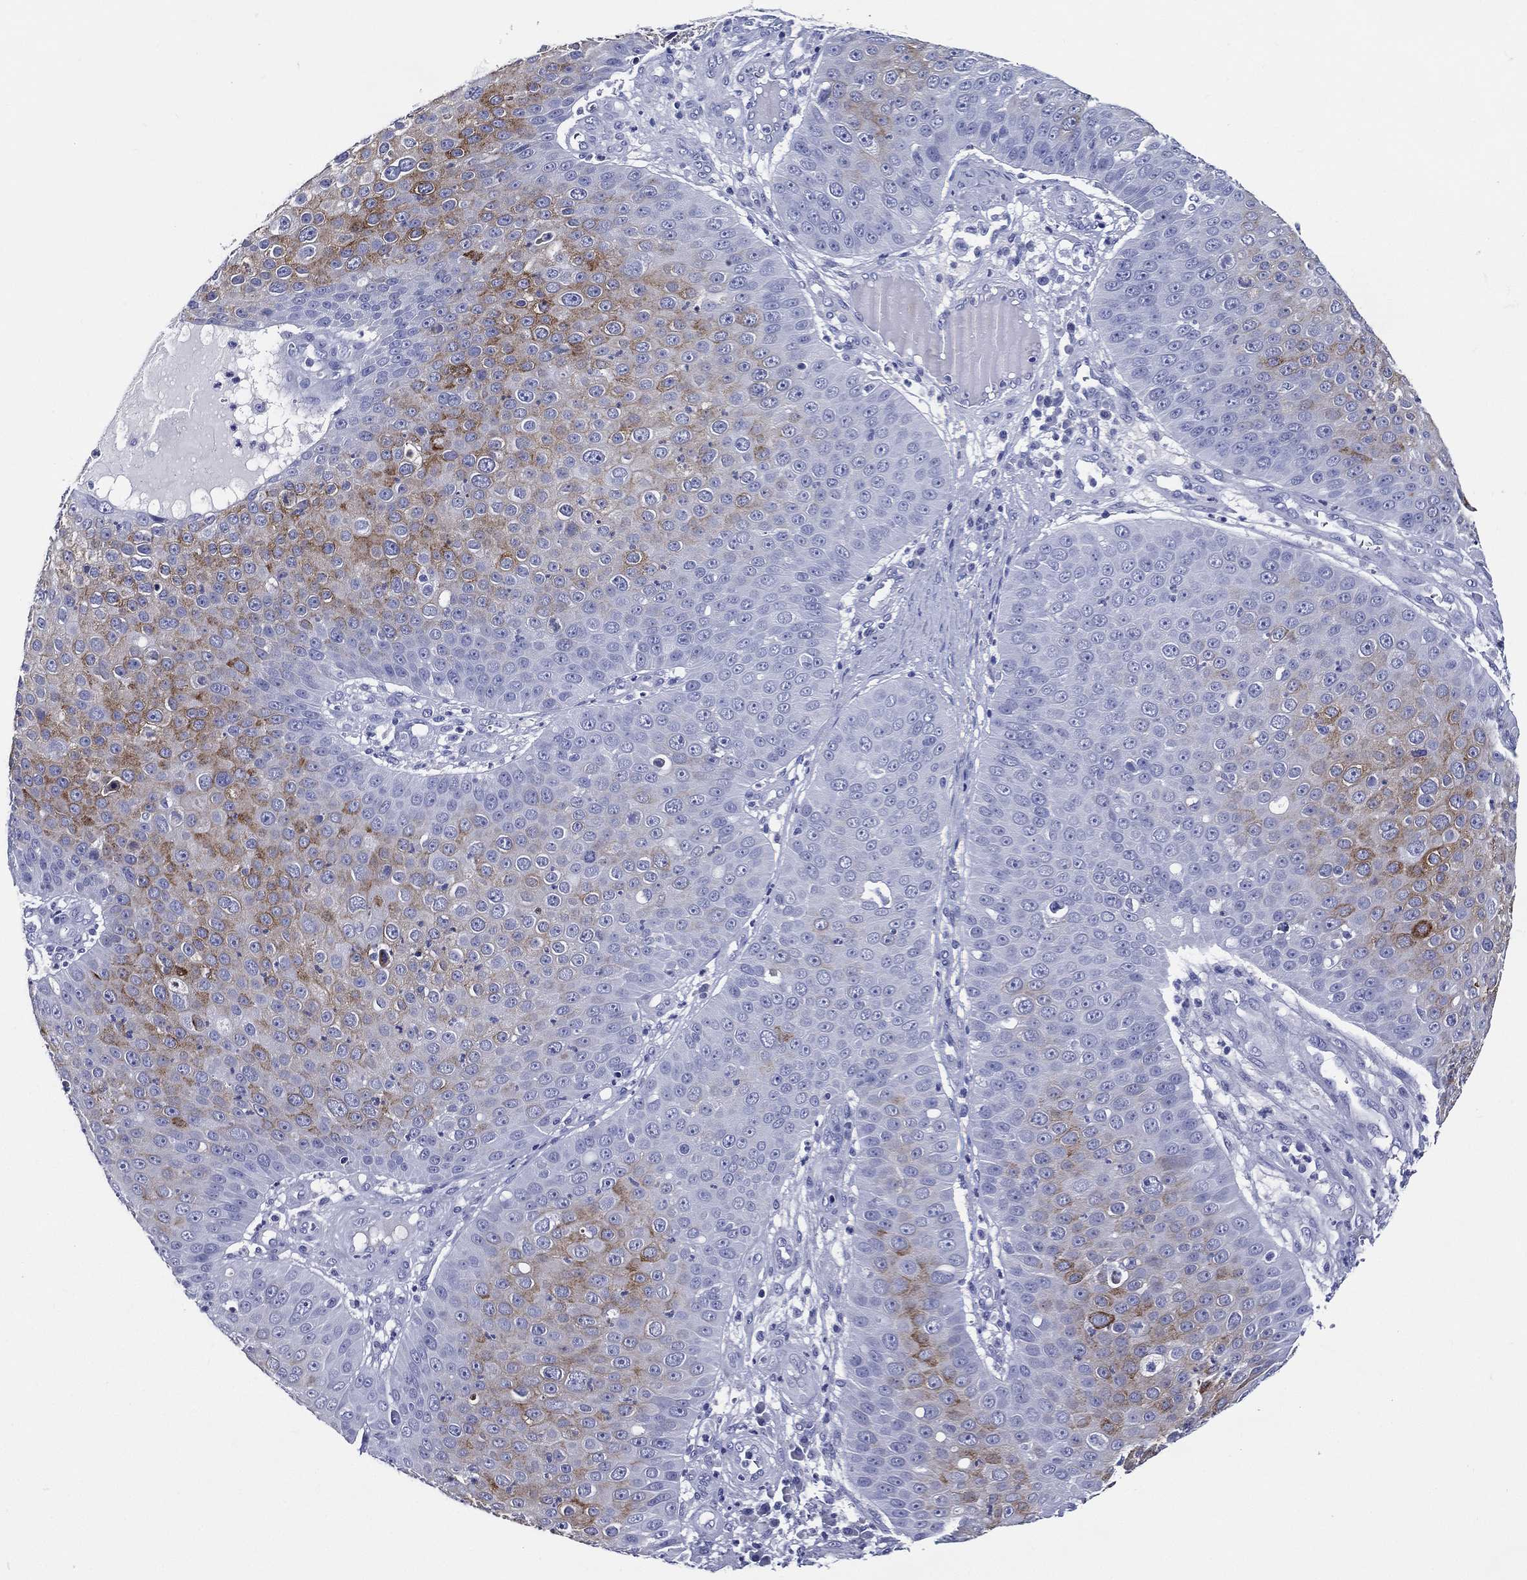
{"staining": {"intensity": "moderate", "quantity": "<25%", "location": "cytoplasmic/membranous"}, "tissue": "skin cancer", "cell_type": "Tumor cells", "image_type": "cancer", "snomed": [{"axis": "morphology", "description": "Squamous cell carcinoma, NOS"}, {"axis": "topography", "description": "Skin"}], "caption": "Skin squamous cell carcinoma was stained to show a protein in brown. There is low levels of moderate cytoplasmic/membranous staining in about <25% of tumor cells.", "gene": "ACE2", "patient": {"sex": "male", "age": 71}}